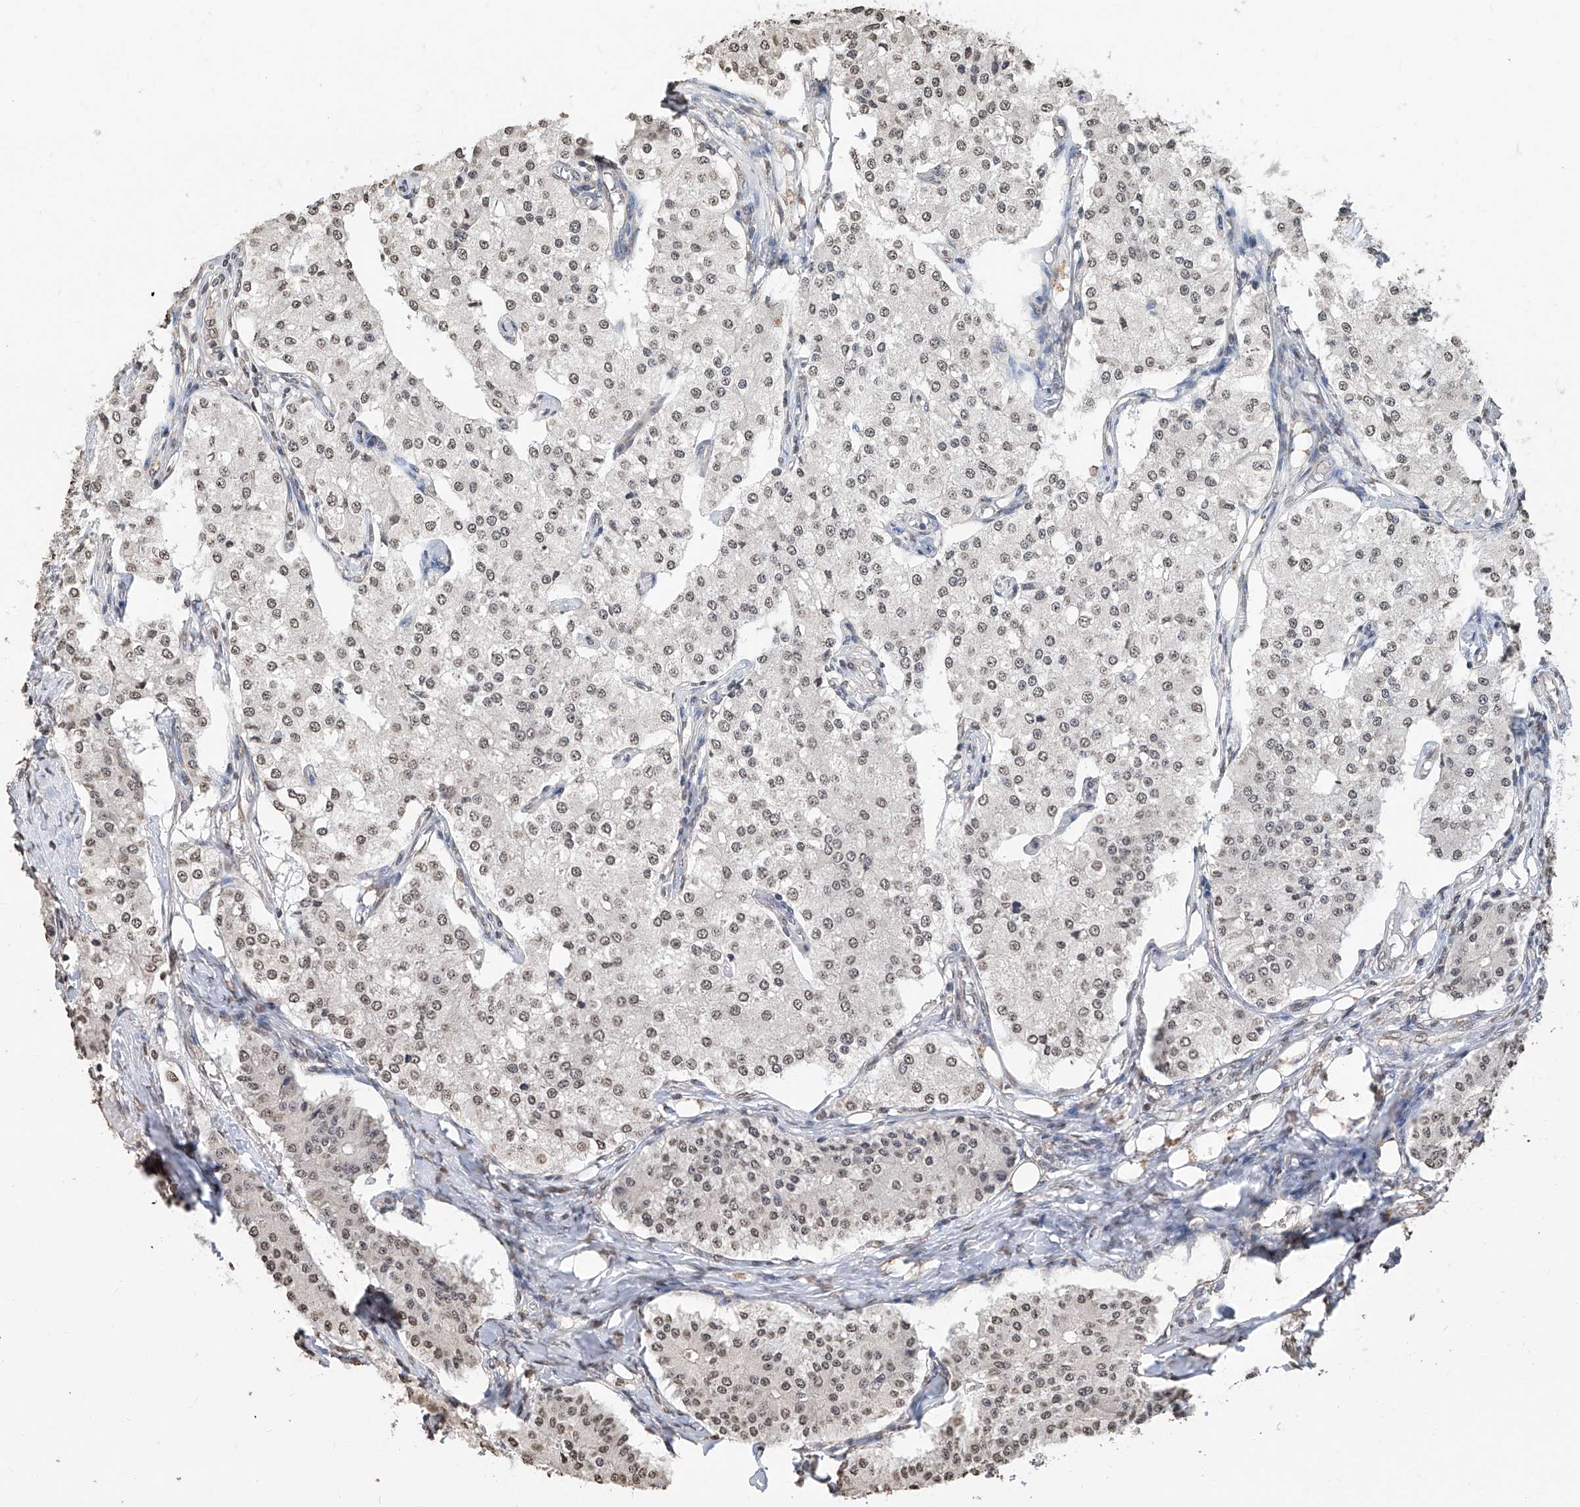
{"staining": {"intensity": "weak", "quantity": ">75%", "location": "nuclear"}, "tissue": "carcinoid", "cell_type": "Tumor cells", "image_type": "cancer", "snomed": [{"axis": "morphology", "description": "Carcinoid, malignant, NOS"}, {"axis": "topography", "description": "Colon"}], "caption": "IHC micrograph of neoplastic tissue: carcinoid stained using immunohistochemistry (IHC) demonstrates low levels of weak protein expression localized specifically in the nuclear of tumor cells, appearing as a nuclear brown color.", "gene": "RP9", "patient": {"sex": "female", "age": 52}}